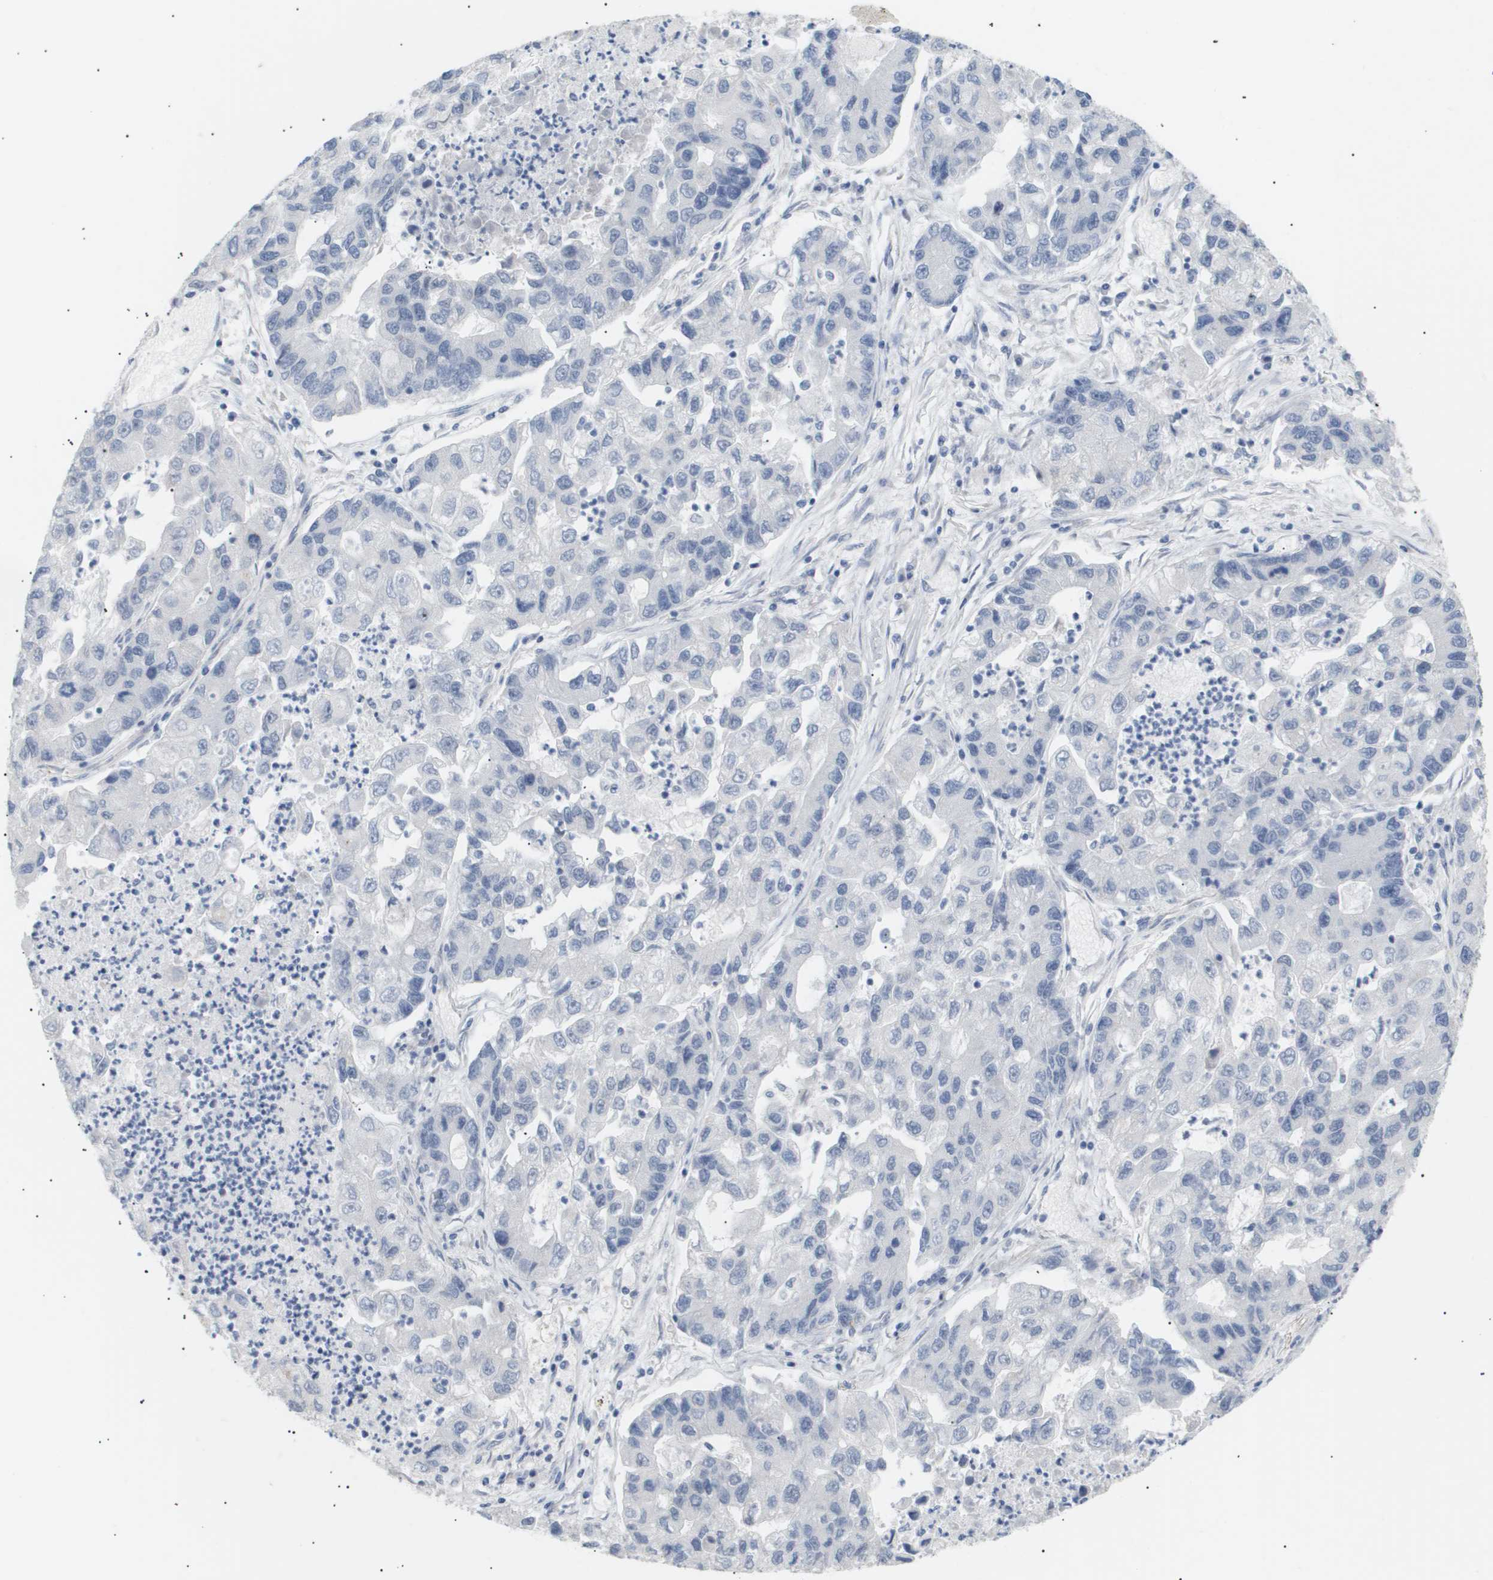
{"staining": {"intensity": "negative", "quantity": "none", "location": "none"}, "tissue": "lung cancer", "cell_type": "Tumor cells", "image_type": "cancer", "snomed": [{"axis": "morphology", "description": "Adenocarcinoma, NOS"}, {"axis": "topography", "description": "Lung"}], "caption": "Human lung cancer (adenocarcinoma) stained for a protein using immunohistochemistry (IHC) reveals no positivity in tumor cells.", "gene": "PPARD", "patient": {"sex": "female", "age": 51}}